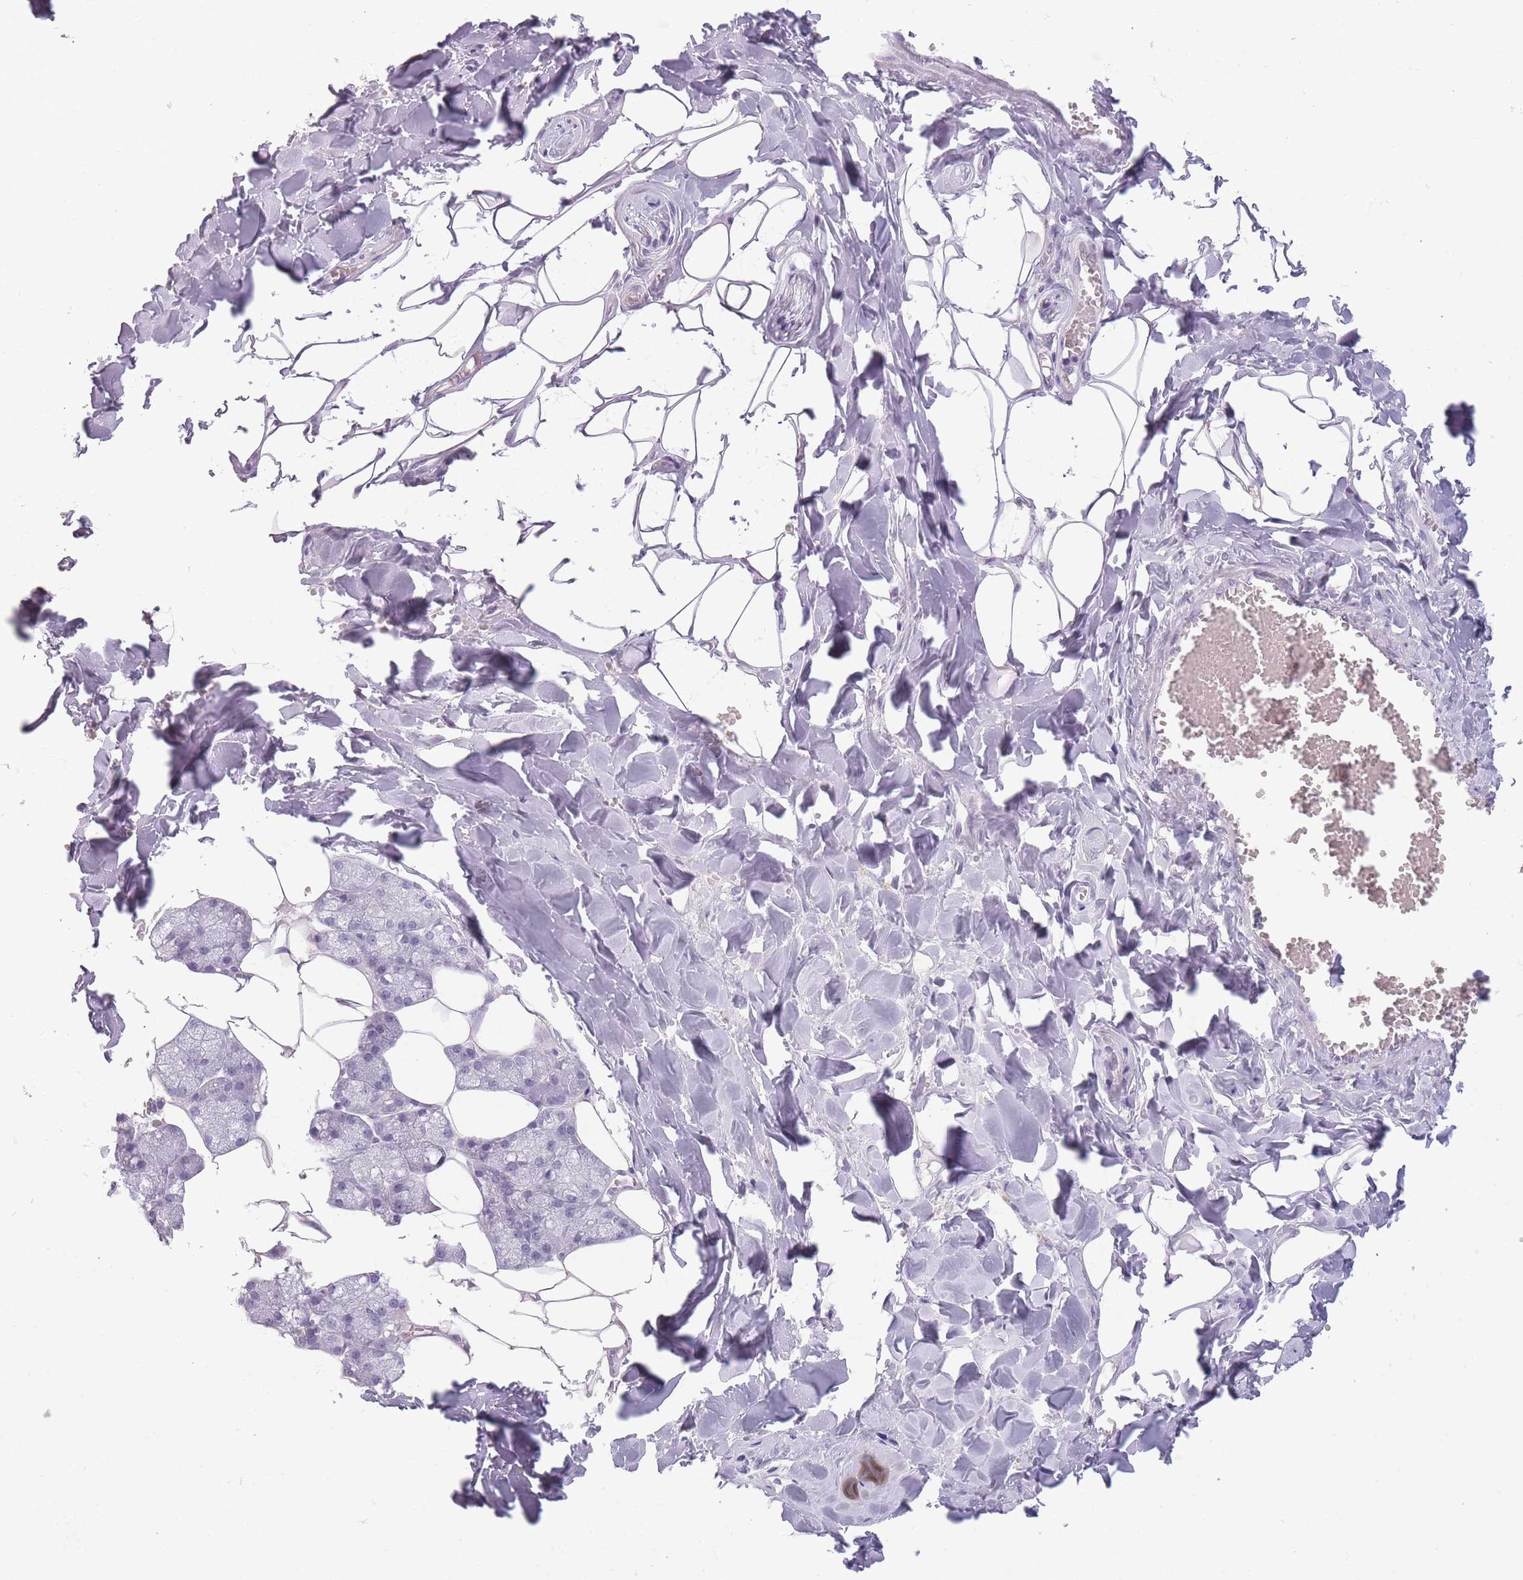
{"staining": {"intensity": "negative", "quantity": "none", "location": "none"}, "tissue": "salivary gland", "cell_type": "Glandular cells", "image_type": "normal", "snomed": [{"axis": "morphology", "description": "Normal tissue, NOS"}, {"axis": "topography", "description": "Salivary gland"}], "caption": "Immunohistochemistry (IHC) histopathology image of normal salivary gland: human salivary gland stained with DAB shows no significant protein positivity in glandular cells.", "gene": "TMEM236", "patient": {"sex": "male", "age": 62}}